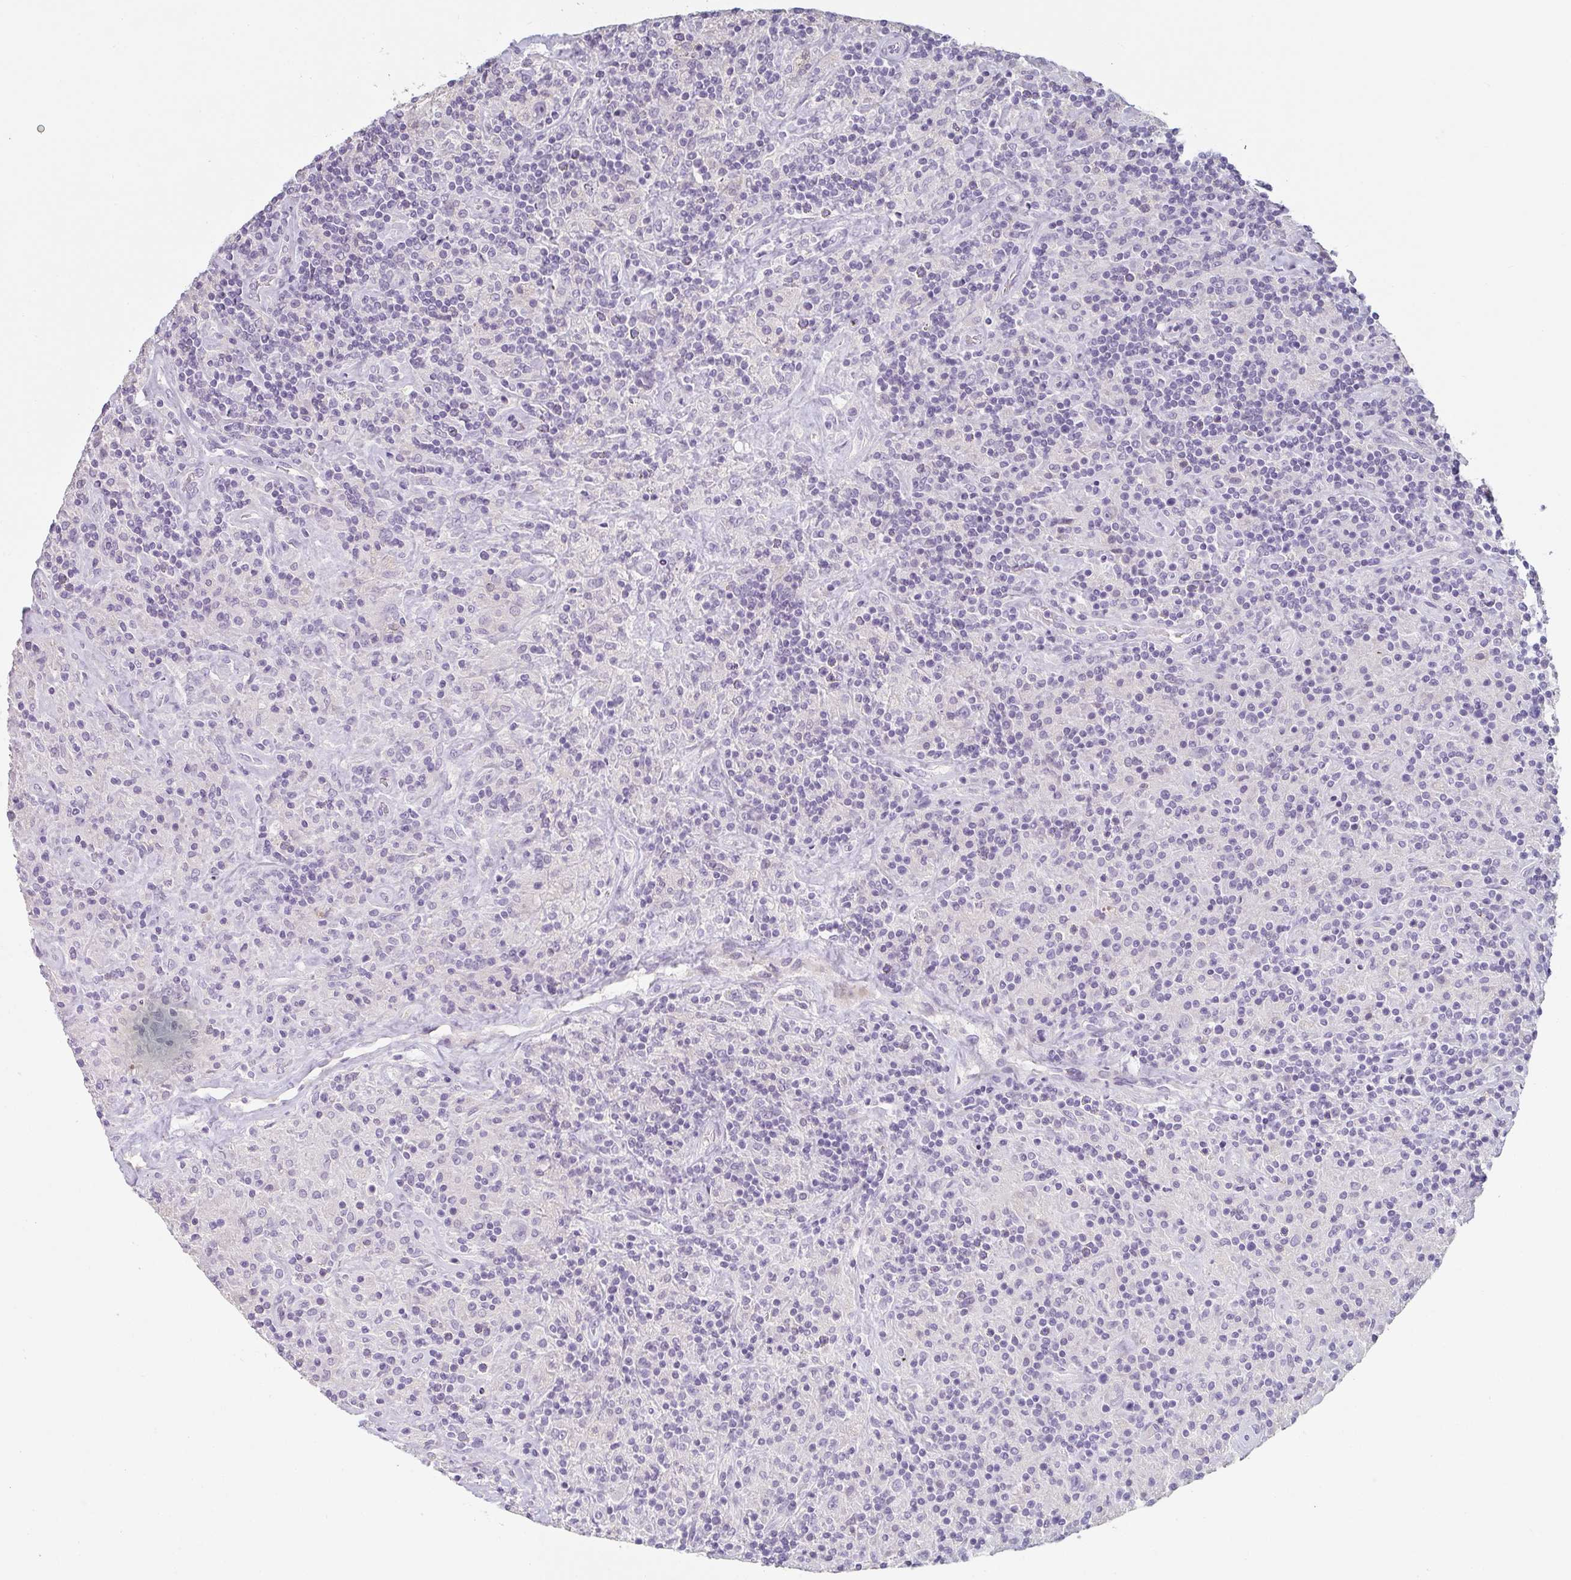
{"staining": {"intensity": "negative", "quantity": "none", "location": "none"}, "tissue": "lymphoma", "cell_type": "Tumor cells", "image_type": "cancer", "snomed": [{"axis": "morphology", "description": "Hodgkin's disease, NOS"}, {"axis": "topography", "description": "Lymph node"}], "caption": "Immunohistochemistry (IHC) micrograph of neoplastic tissue: human Hodgkin's disease stained with DAB demonstrates no significant protein expression in tumor cells.", "gene": "C1QTNF8", "patient": {"sex": "male", "age": 70}}